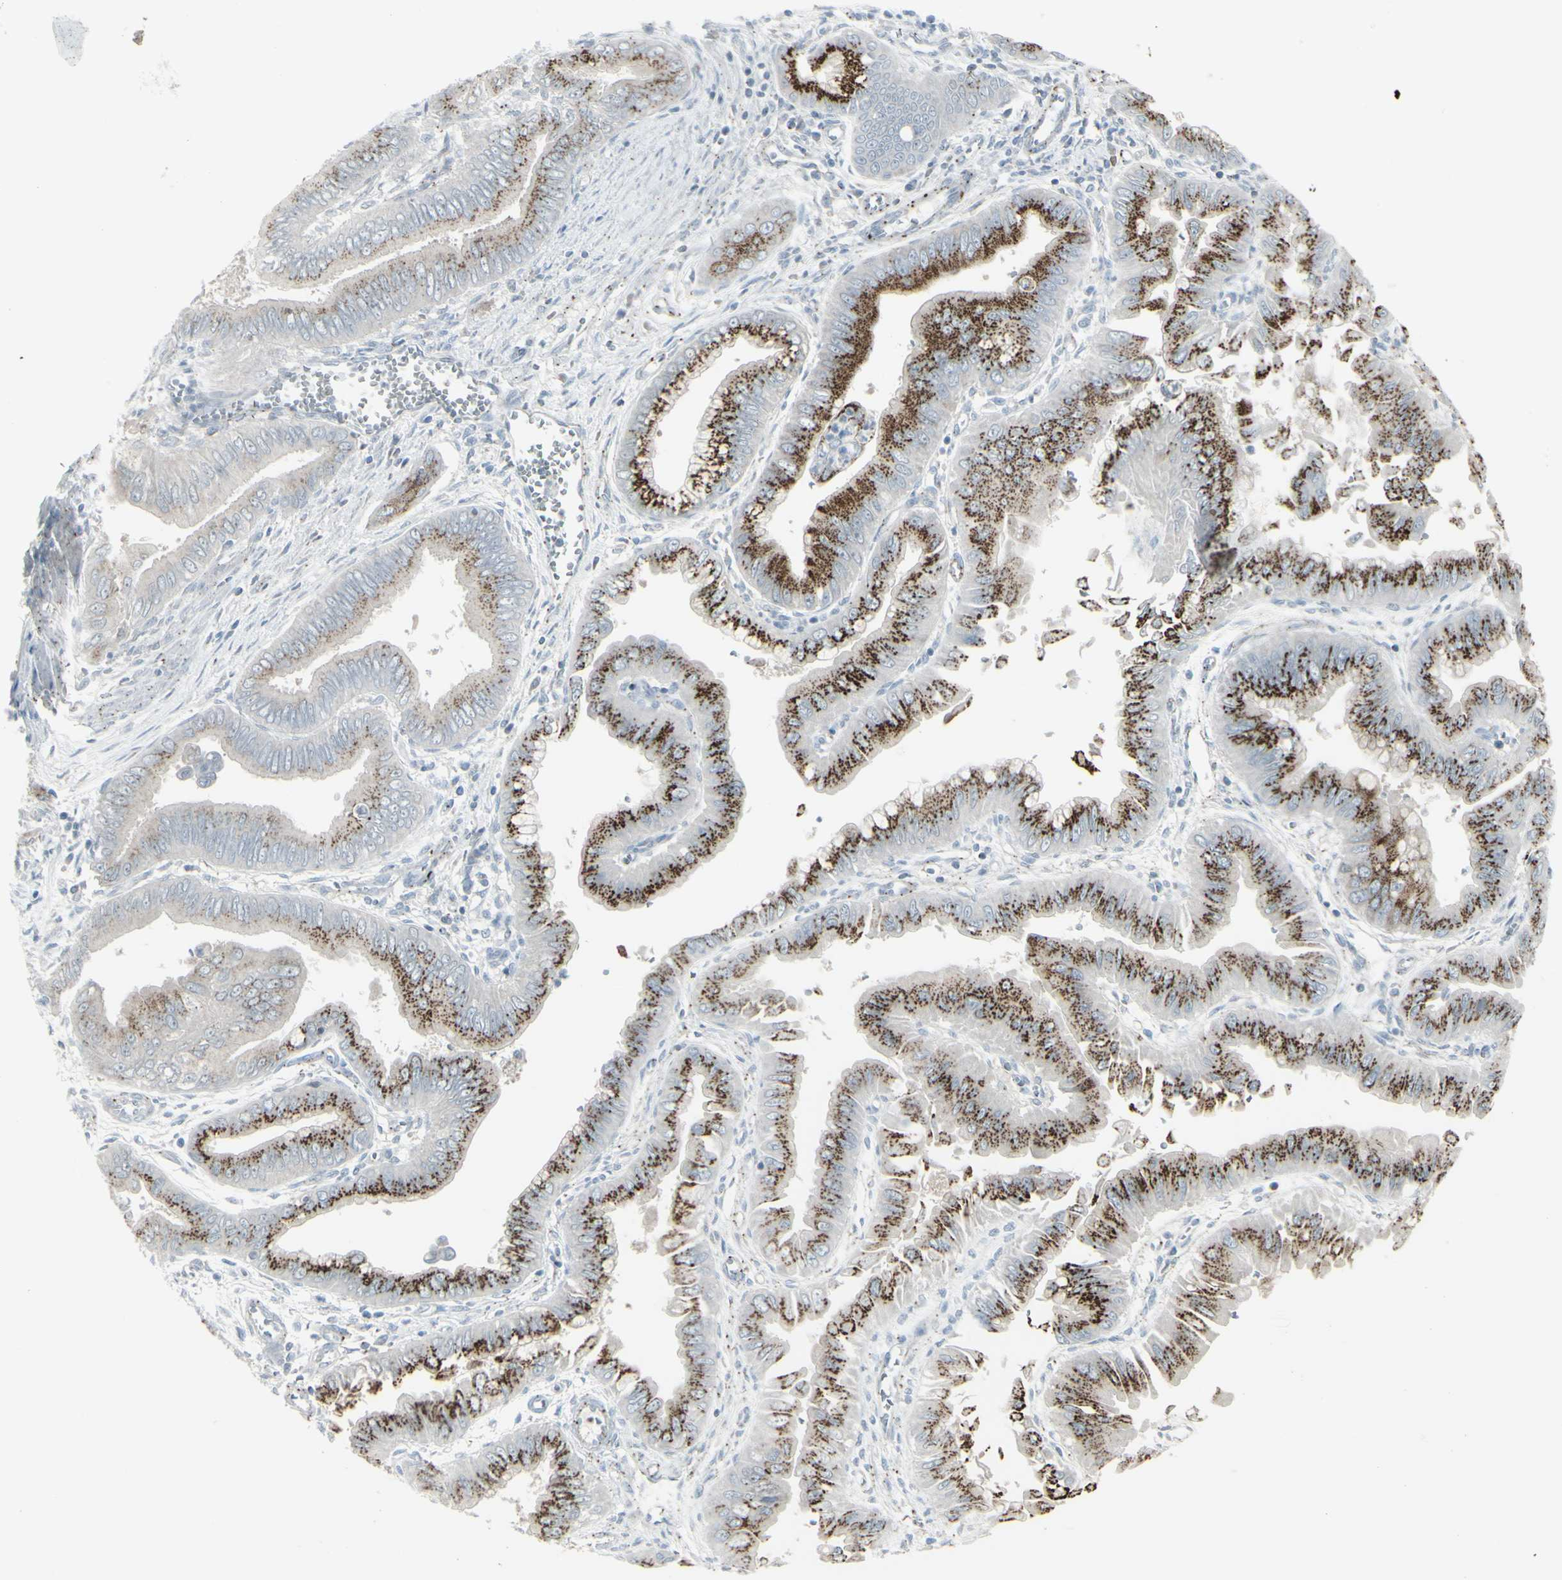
{"staining": {"intensity": "strong", "quantity": ">75%", "location": "cytoplasmic/membranous"}, "tissue": "pancreatic cancer", "cell_type": "Tumor cells", "image_type": "cancer", "snomed": [{"axis": "morphology", "description": "Normal tissue, NOS"}, {"axis": "topography", "description": "Lymph node"}], "caption": "Pancreatic cancer stained with immunohistochemistry shows strong cytoplasmic/membranous expression in about >75% of tumor cells.", "gene": "GALNT6", "patient": {"sex": "male", "age": 50}}